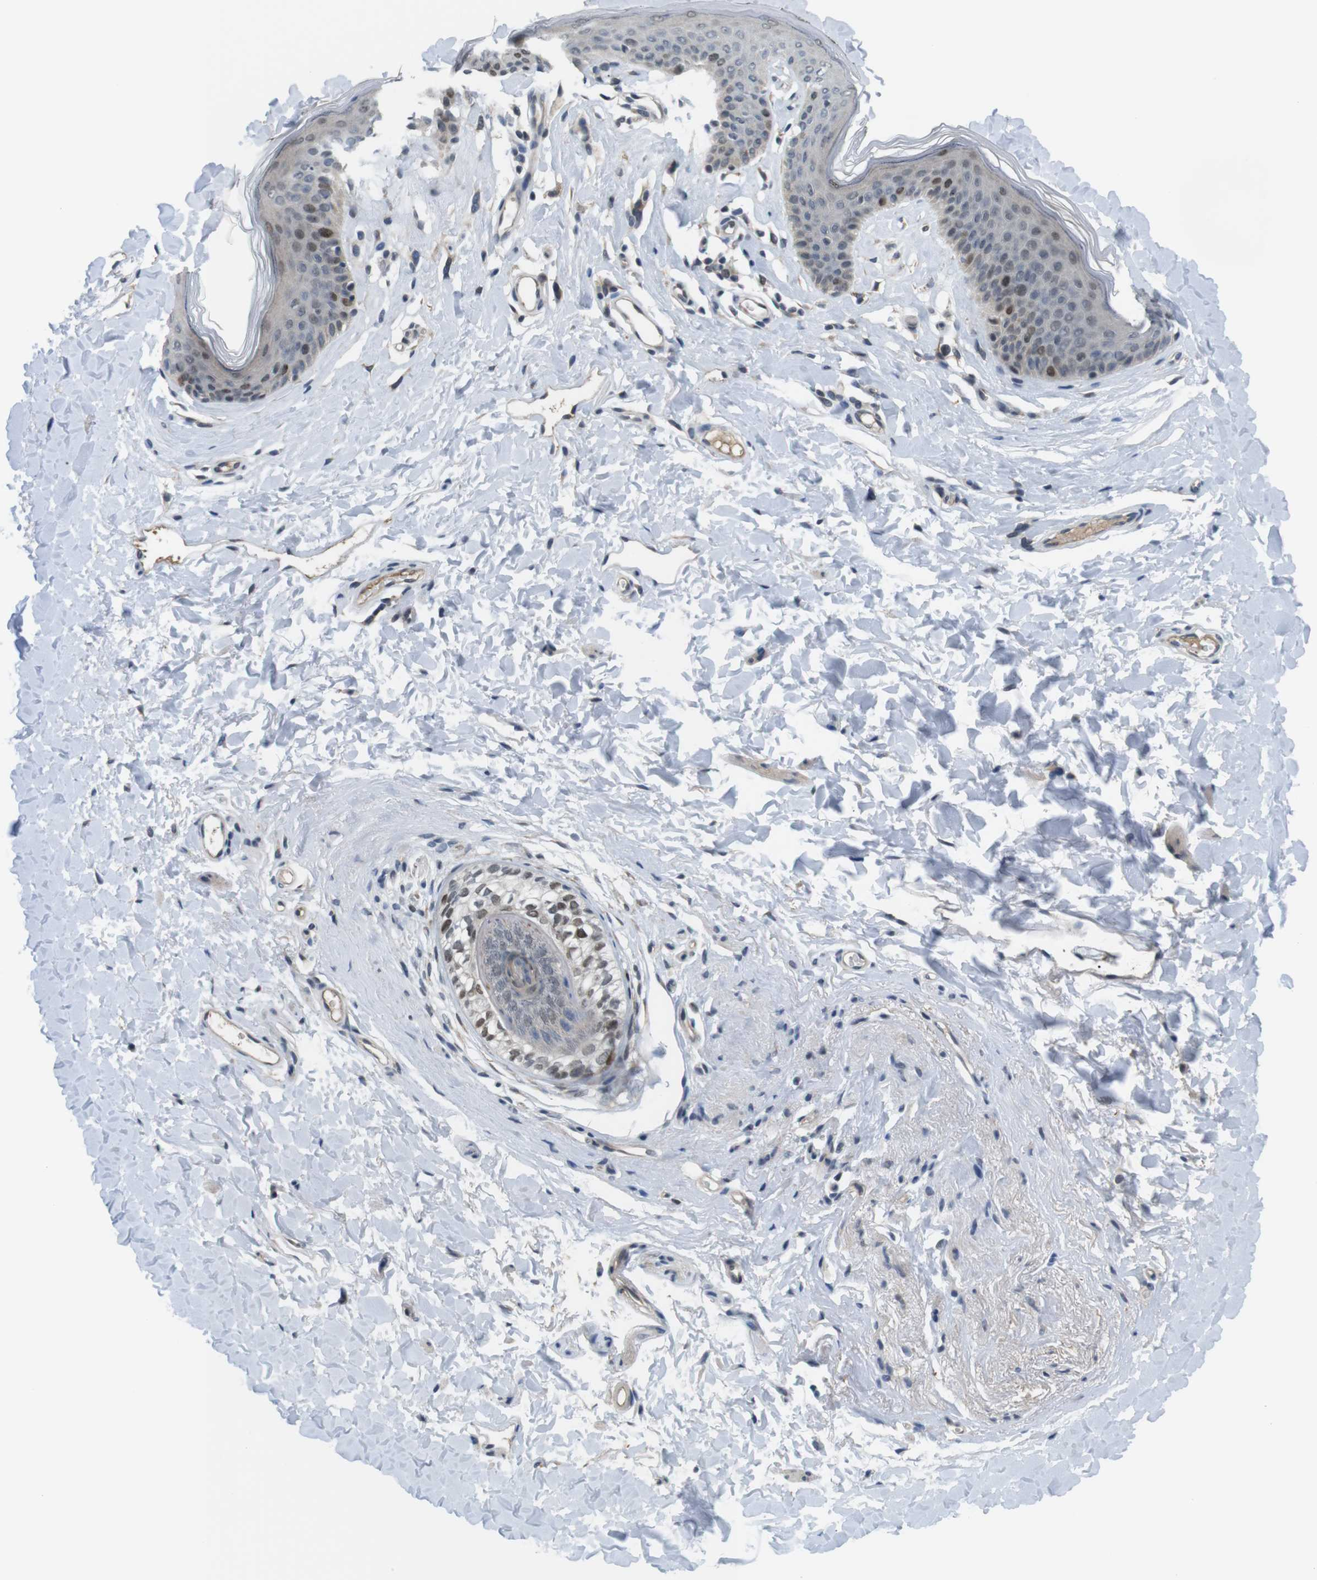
{"staining": {"intensity": "moderate", "quantity": "<25%", "location": "nuclear"}, "tissue": "skin", "cell_type": "Epidermal cells", "image_type": "normal", "snomed": [{"axis": "morphology", "description": "Normal tissue, NOS"}, {"axis": "morphology", "description": "Inflammation, NOS"}, {"axis": "topography", "description": "Vulva"}], "caption": "Immunohistochemical staining of normal human skin demonstrates <25% levels of moderate nuclear protein staining in about <25% of epidermal cells.", "gene": "SMCO2", "patient": {"sex": "female", "age": 84}}